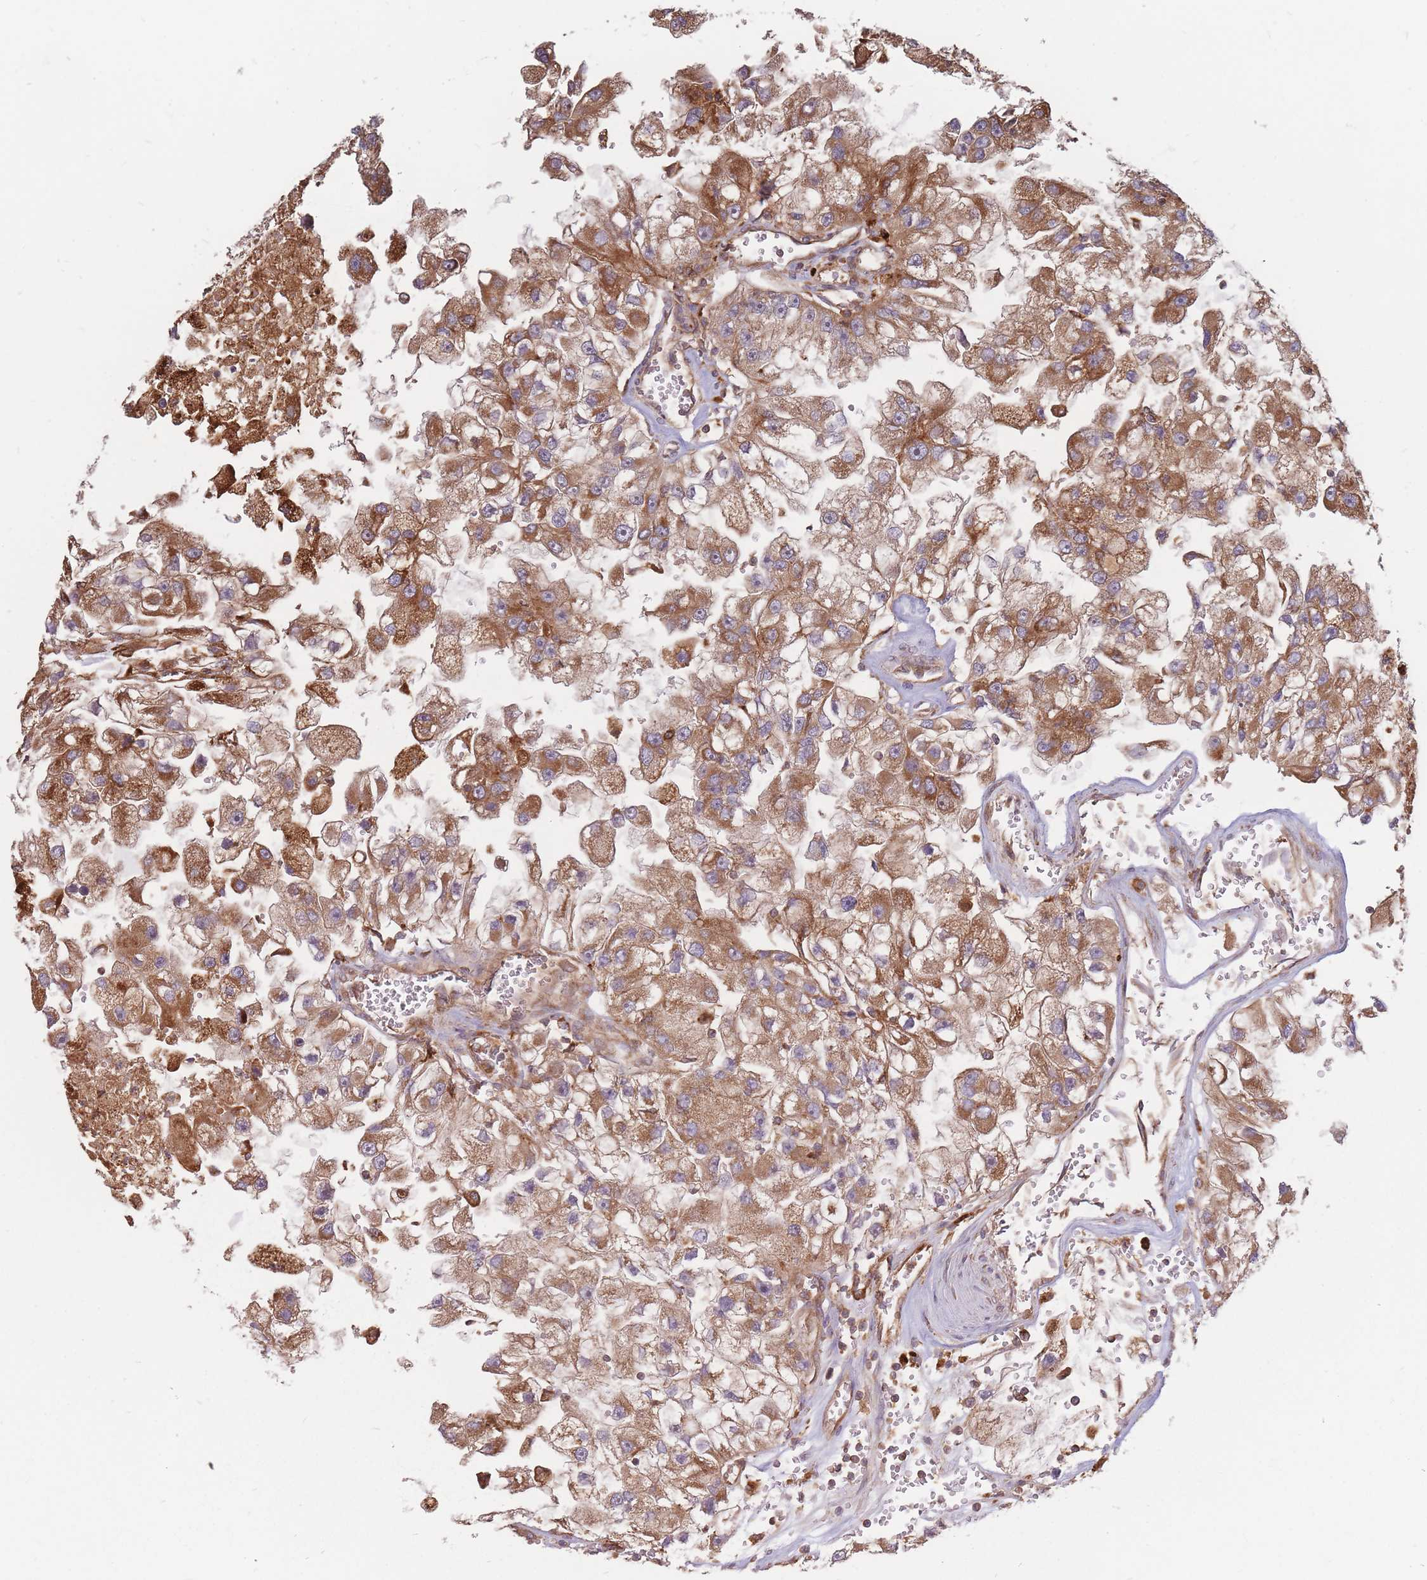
{"staining": {"intensity": "moderate", "quantity": ">75%", "location": "cytoplasmic/membranous"}, "tissue": "renal cancer", "cell_type": "Tumor cells", "image_type": "cancer", "snomed": [{"axis": "morphology", "description": "Adenocarcinoma, NOS"}, {"axis": "topography", "description": "Kidney"}], "caption": "Renal cancer stained with a brown dye exhibits moderate cytoplasmic/membranous positive expression in approximately >75% of tumor cells.", "gene": "RASSF2", "patient": {"sex": "male", "age": 63}}